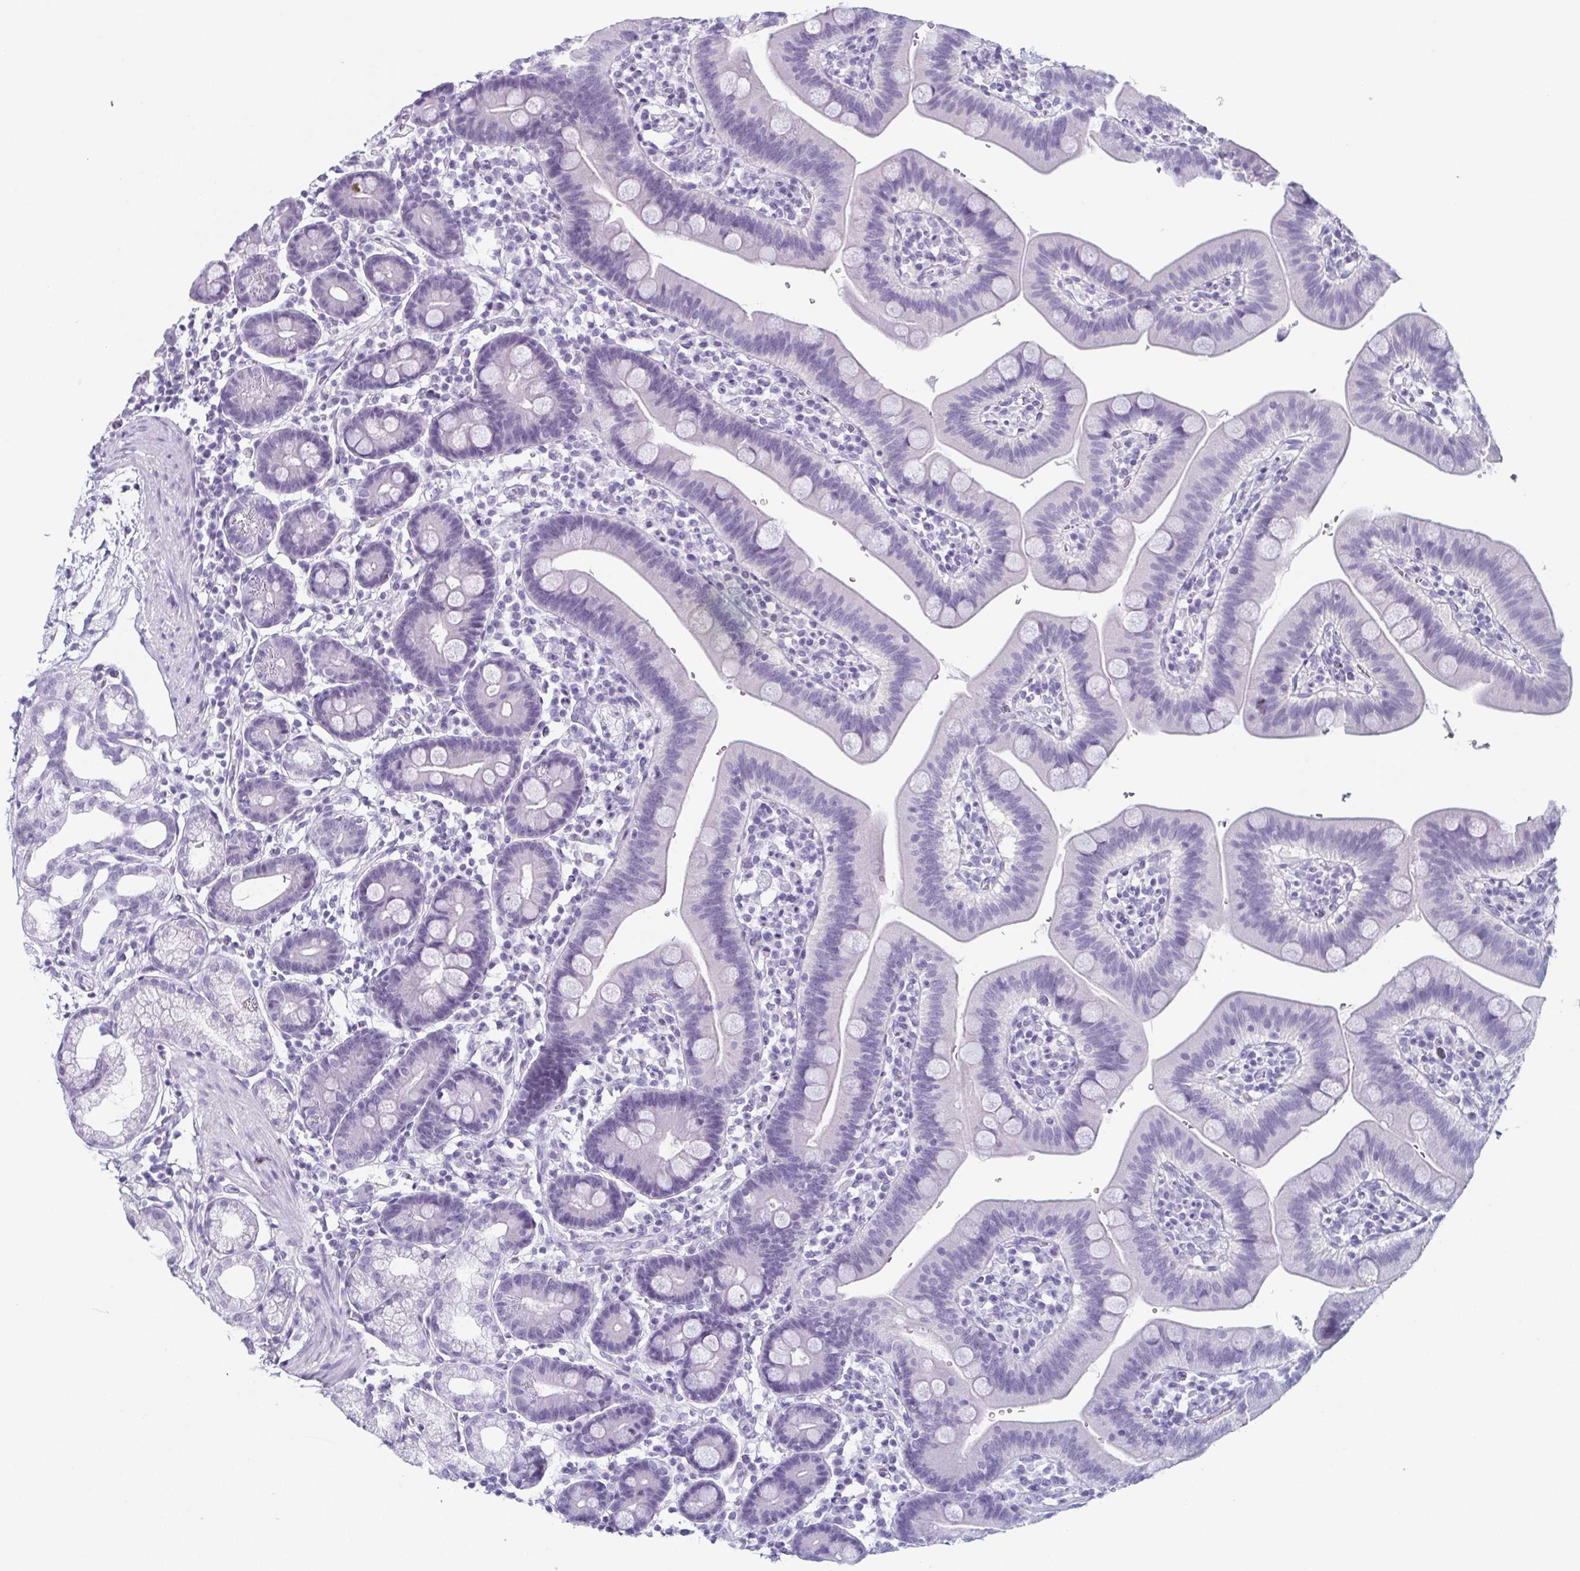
{"staining": {"intensity": "negative", "quantity": "none", "location": "none"}, "tissue": "duodenum", "cell_type": "Glandular cells", "image_type": "normal", "snomed": [{"axis": "morphology", "description": "Normal tissue, NOS"}, {"axis": "topography", "description": "Pancreas"}, {"axis": "topography", "description": "Duodenum"}], "caption": "IHC image of normal duodenum stained for a protein (brown), which displays no expression in glandular cells. The staining was performed using DAB to visualize the protein expression in brown, while the nuclei were stained in blue with hematoxylin (Magnification: 20x).", "gene": "ENKUR", "patient": {"sex": "male", "age": 59}}